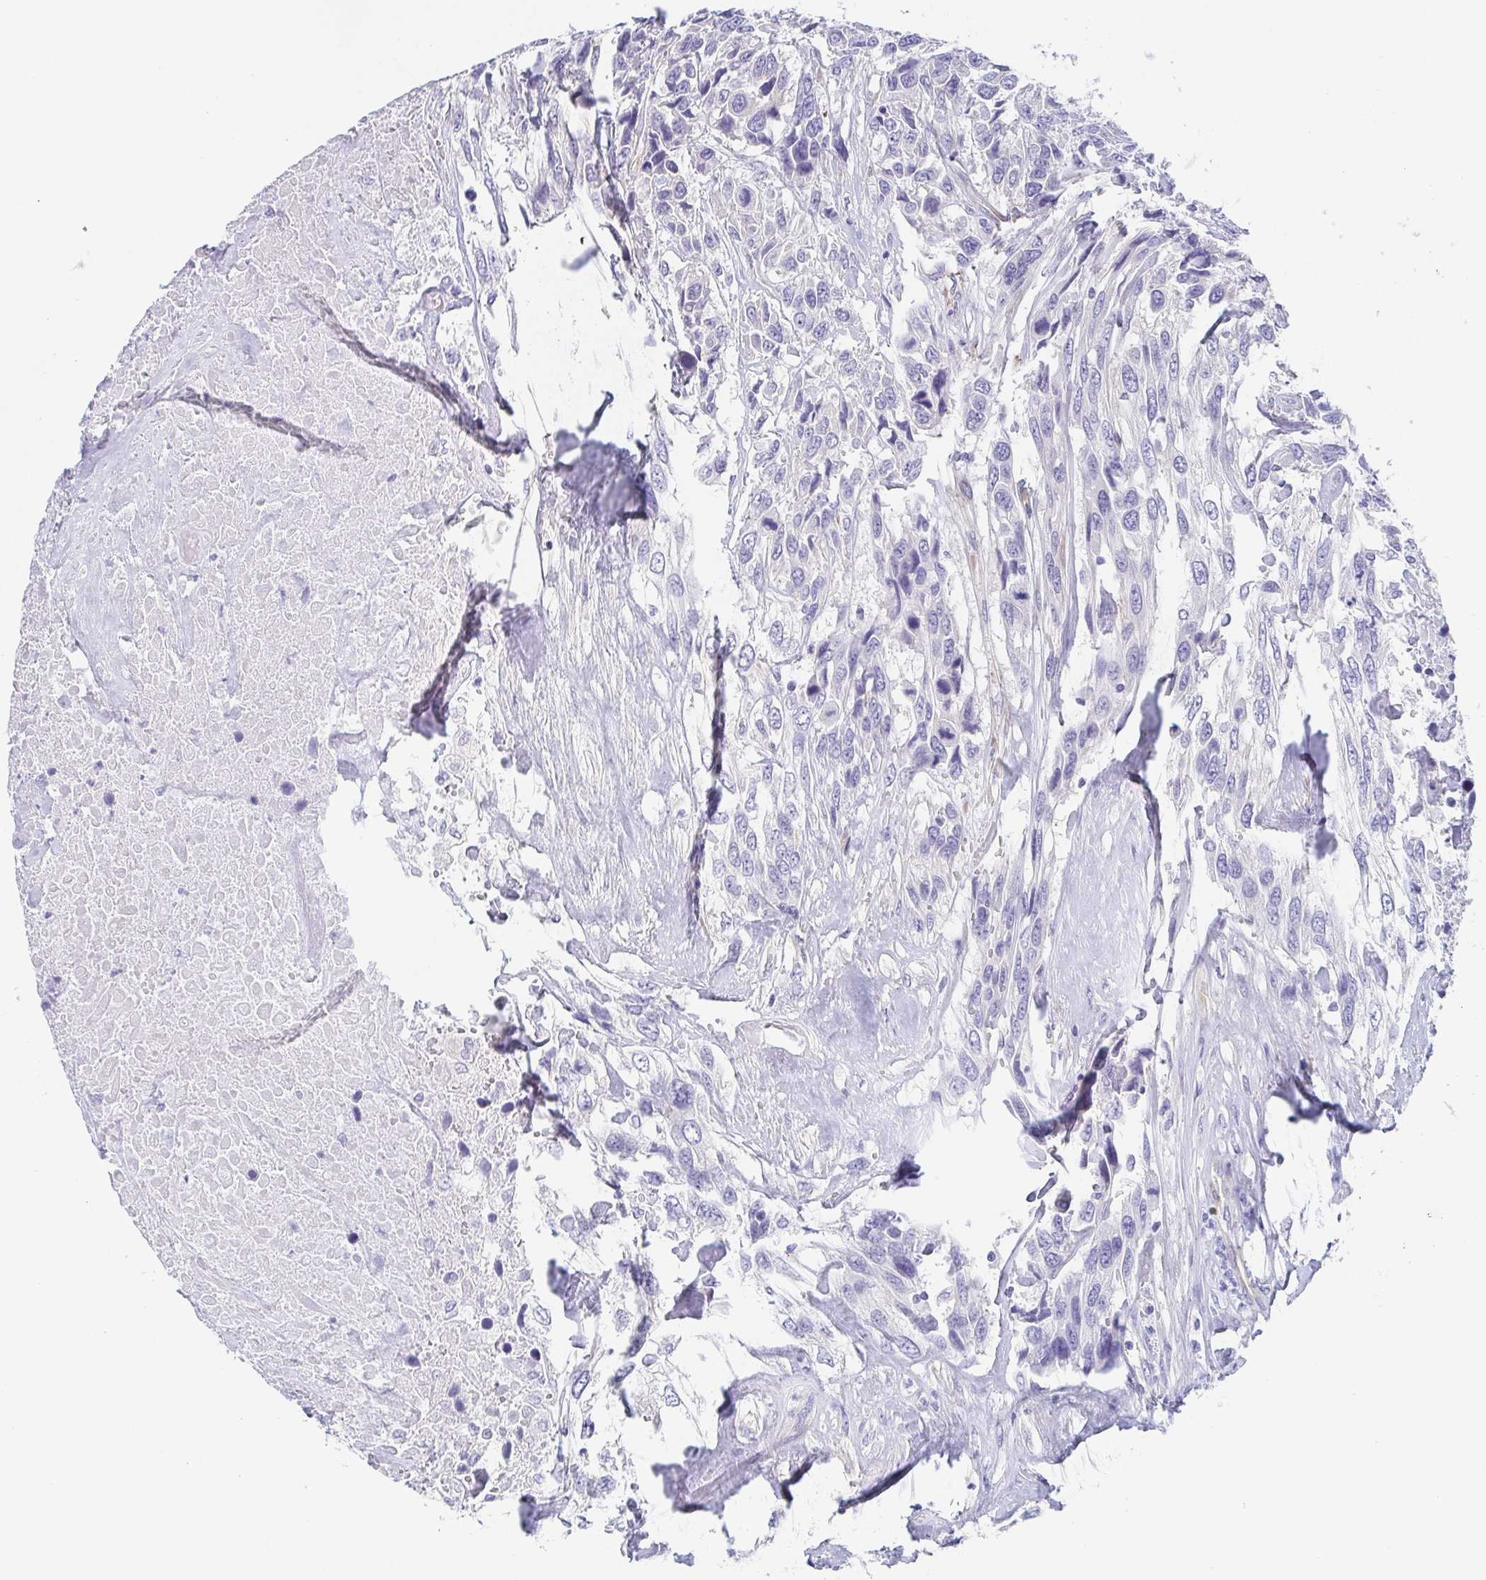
{"staining": {"intensity": "negative", "quantity": "none", "location": "none"}, "tissue": "urothelial cancer", "cell_type": "Tumor cells", "image_type": "cancer", "snomed": [{"axis": "morphology", "description": "Urothelial carcinoma, High grade"}, {"axis": "topography", "description": "Urinary bladder"}], "caption": "An image of urothelial cancer stained for a protein displays no brown staining in tumor cells. Brightfield microscopy of IHC stained with DAB (brown) and hematoxylin (blue), captured at high magnification.", "gene": "DYNC1I1", "patient": {"sex": "female", "age": 70}}